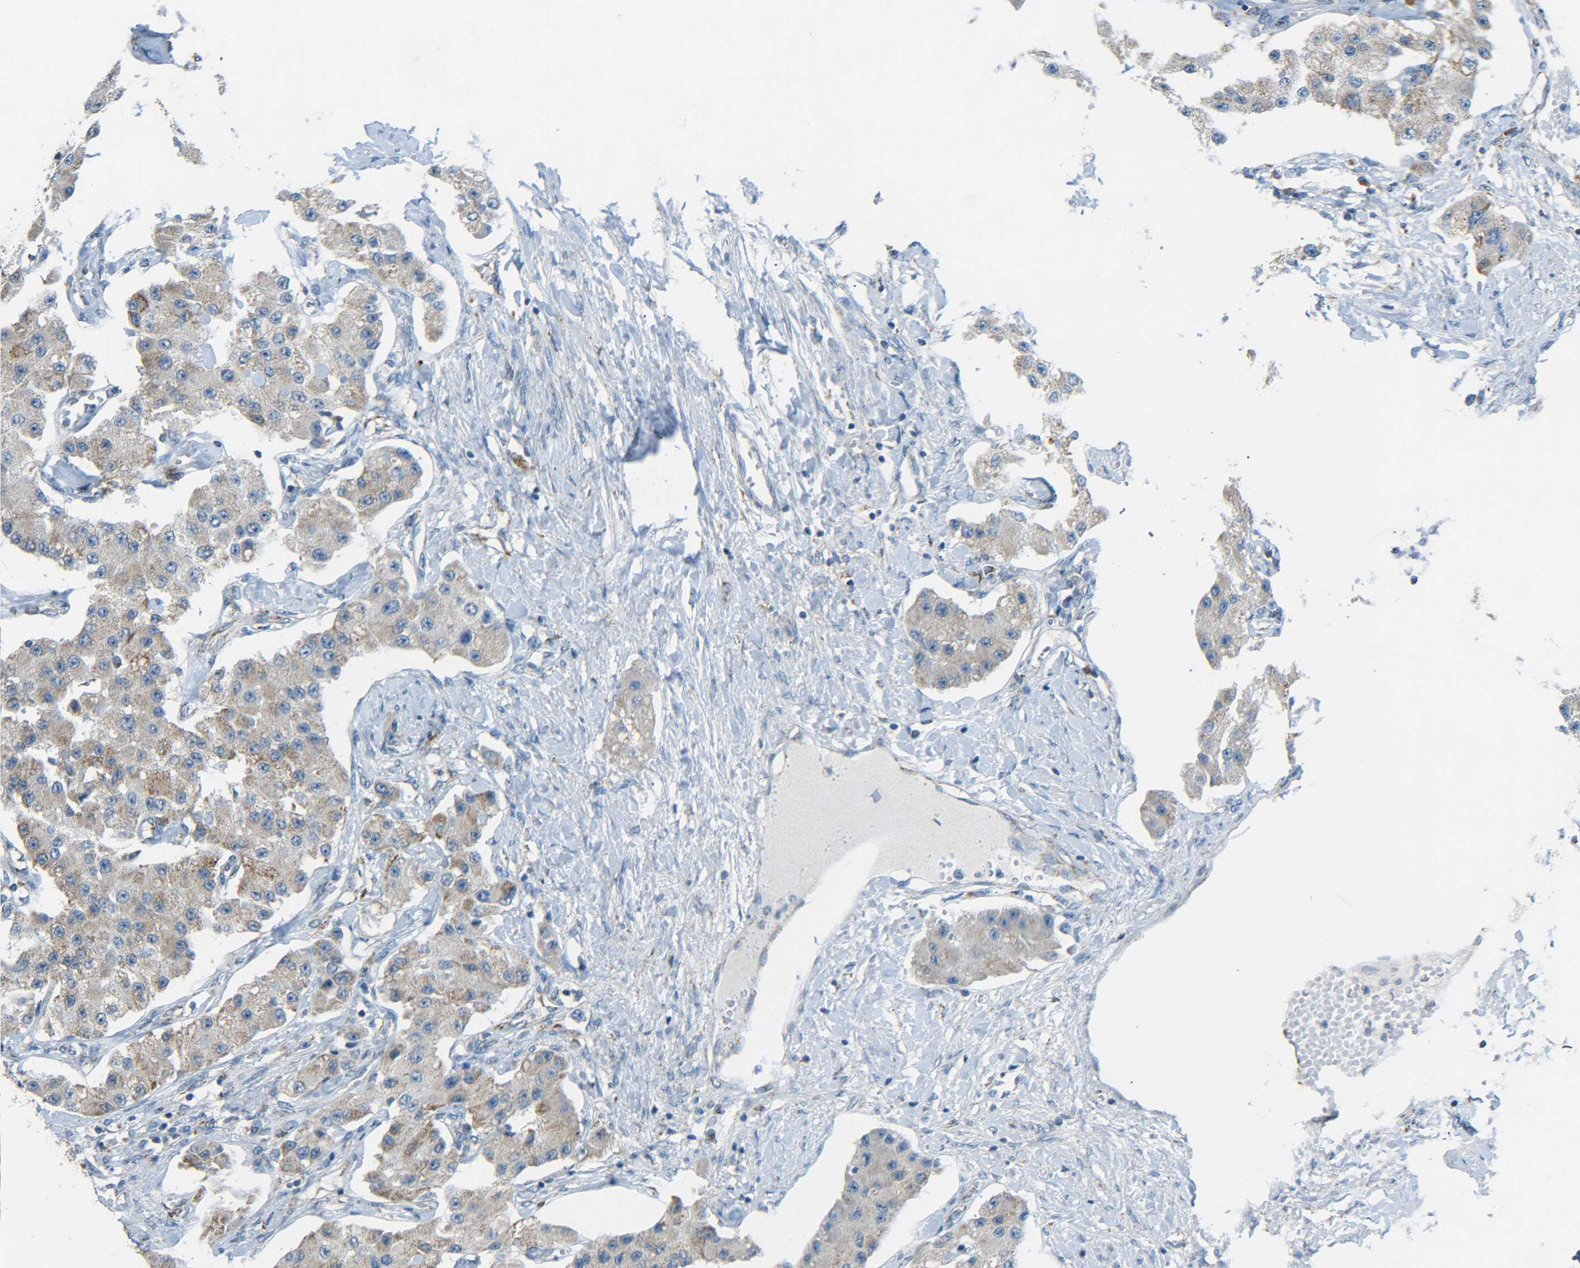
{"staining": {"intensity": "weak", "quantity": ">75%", "location": "cytoplasmic/membranous"}, "tissue": "carcinoid", "cell_type": "Tumor cells", "image_type": "cancer", "snomed": [{"axis": "morphology", "description": "Carcinoid, malignant, NOS"}, {"axis": "topography", "description": "Pancreas"}], "caption": "Immunohistochemical staining of human carcinoid shows weak cytoplasmic/membranous protein staining in approximately >75% of tumor cells.", "gene": "CYB5R1", "patient": {"sex": "male", "age": 41}}